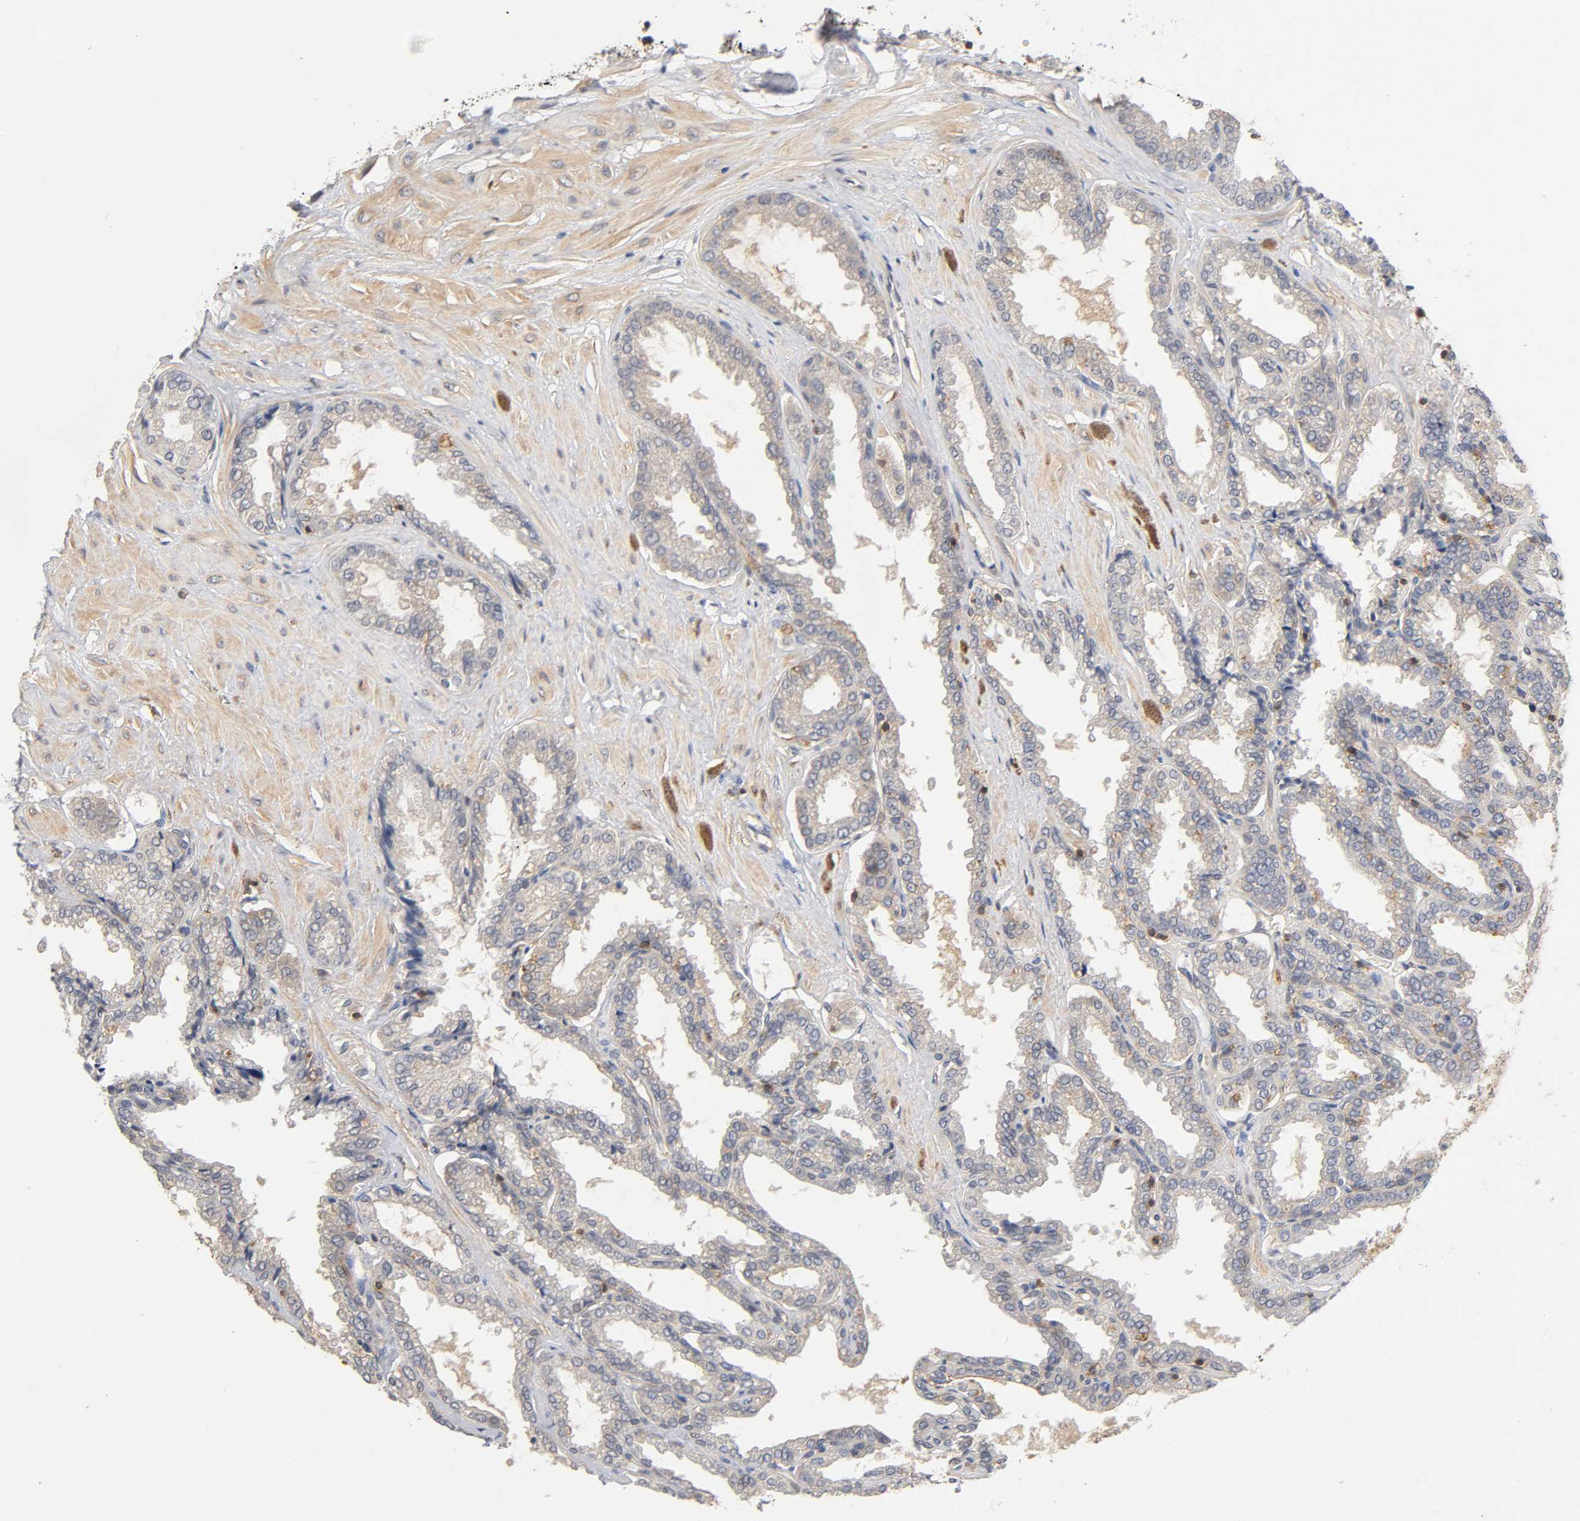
{"staining": {"intensity": "moderate", "quantity": ">75%", "location": "cytoplasmic/membranous"}, "tissue": "seminal vesicle", "cell_type": "Glandular cells", "image_type": "normal", "snomed": [{"axis": "morphology", "description": "Normal tissue, NOS"}, {"axis": "topography", "description": "Seminal veicle"}], "caption": "Protein staining reveals moderate cytoplasmic/membranous staining in approximately >75% of glandular cells in normal seminal vesicle.", "gene": "ACTR2", "patient": {"sex": "male", "age": 46}}